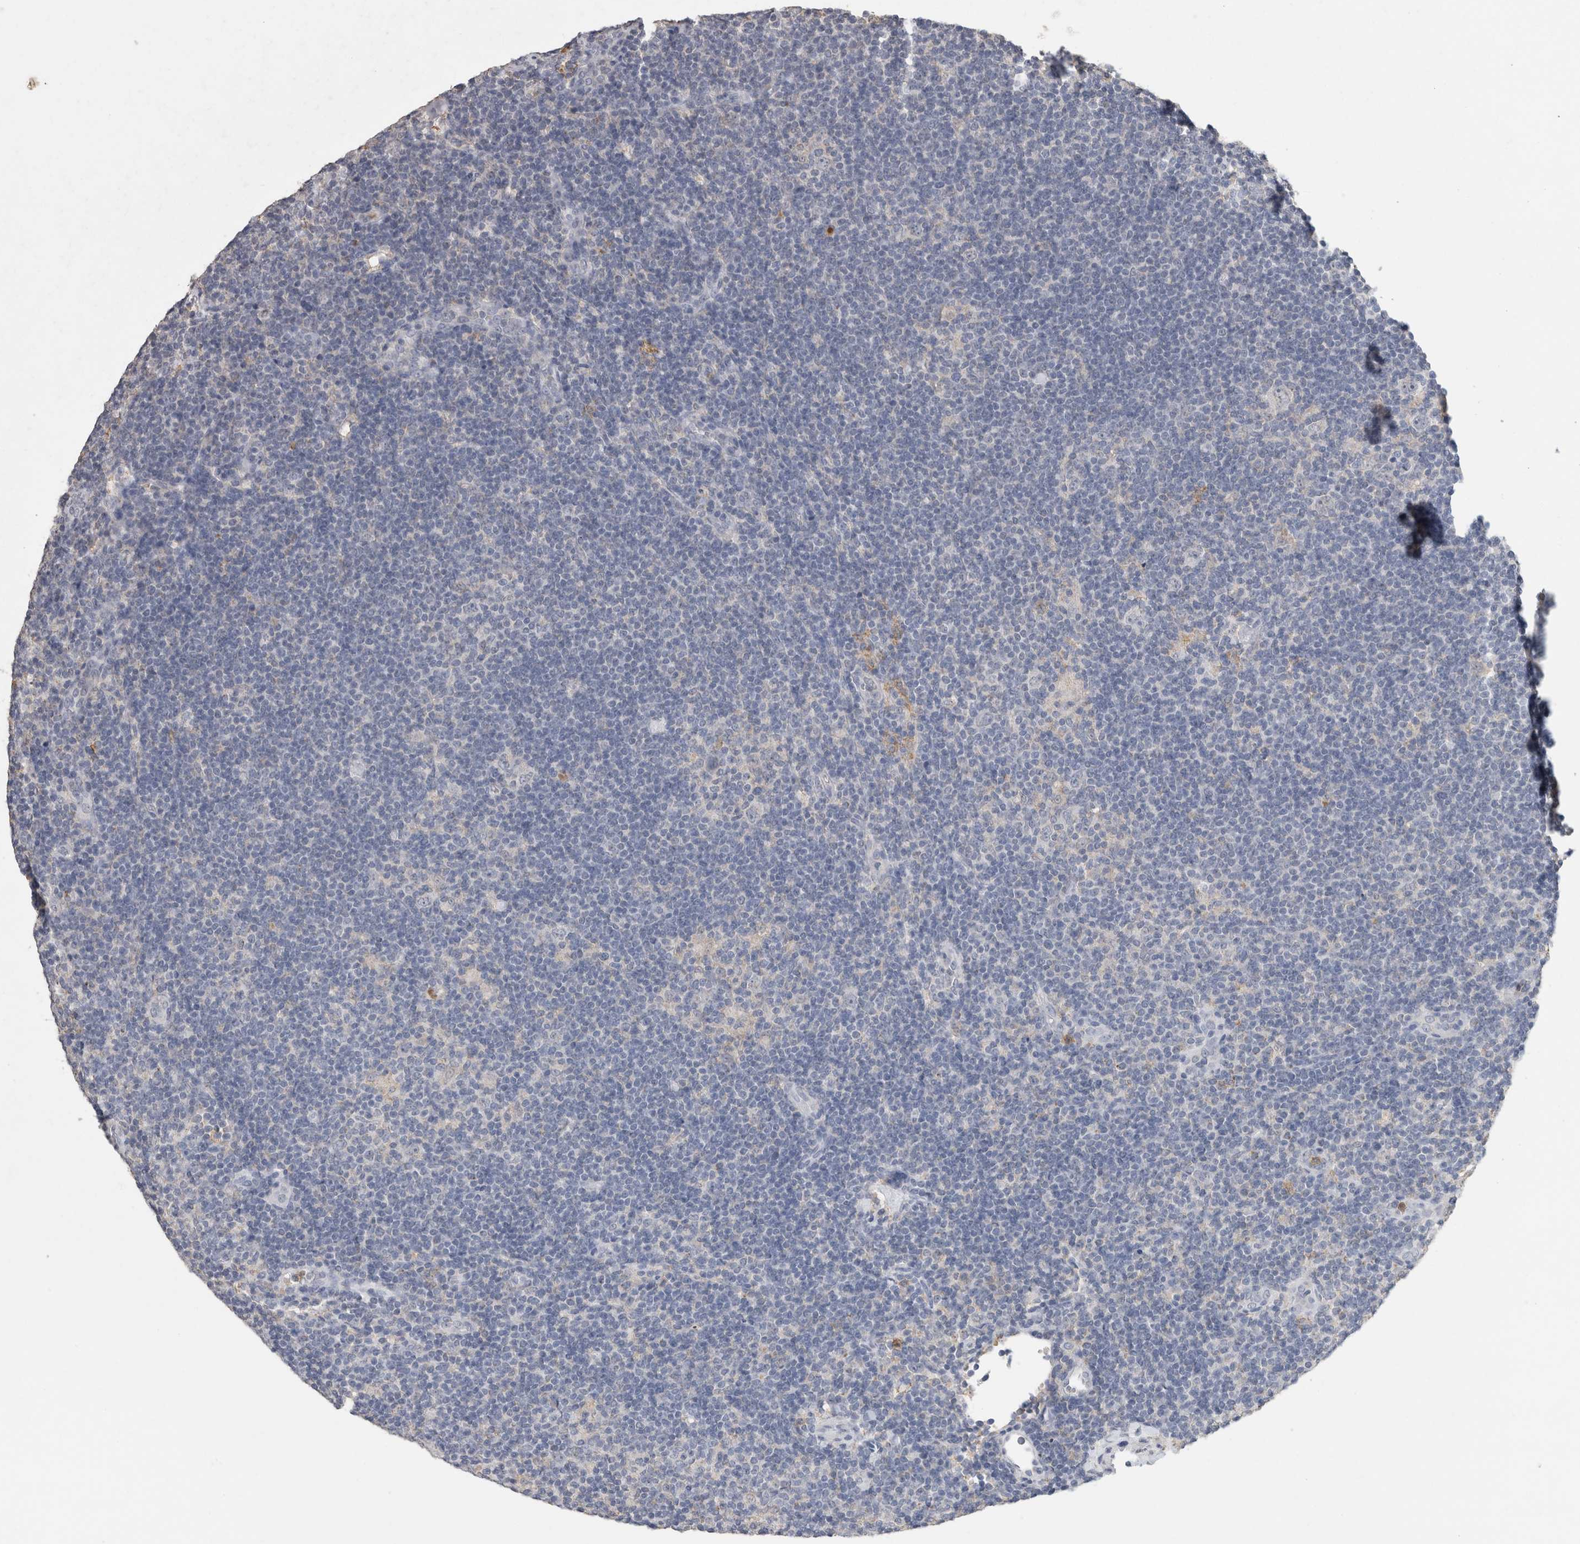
{"staining": {"intensity": "negative", "quantity": "none", "location": "none"}, "tissue": "lymphoma", "cell_type": "Tumor cells", "image_type": "cancer", "snomed": [{"axis": "morphology", "description": "Hodgkin's disease, NOS"}, {"axis": "topography", "description": "Lymph node"}], "caption": "Protein analysis of Hodgkin's disease exhibits no significant expression in tumor cells.", "gene": "CNTFR", "patient": {"sex": "female", "age": 57}}